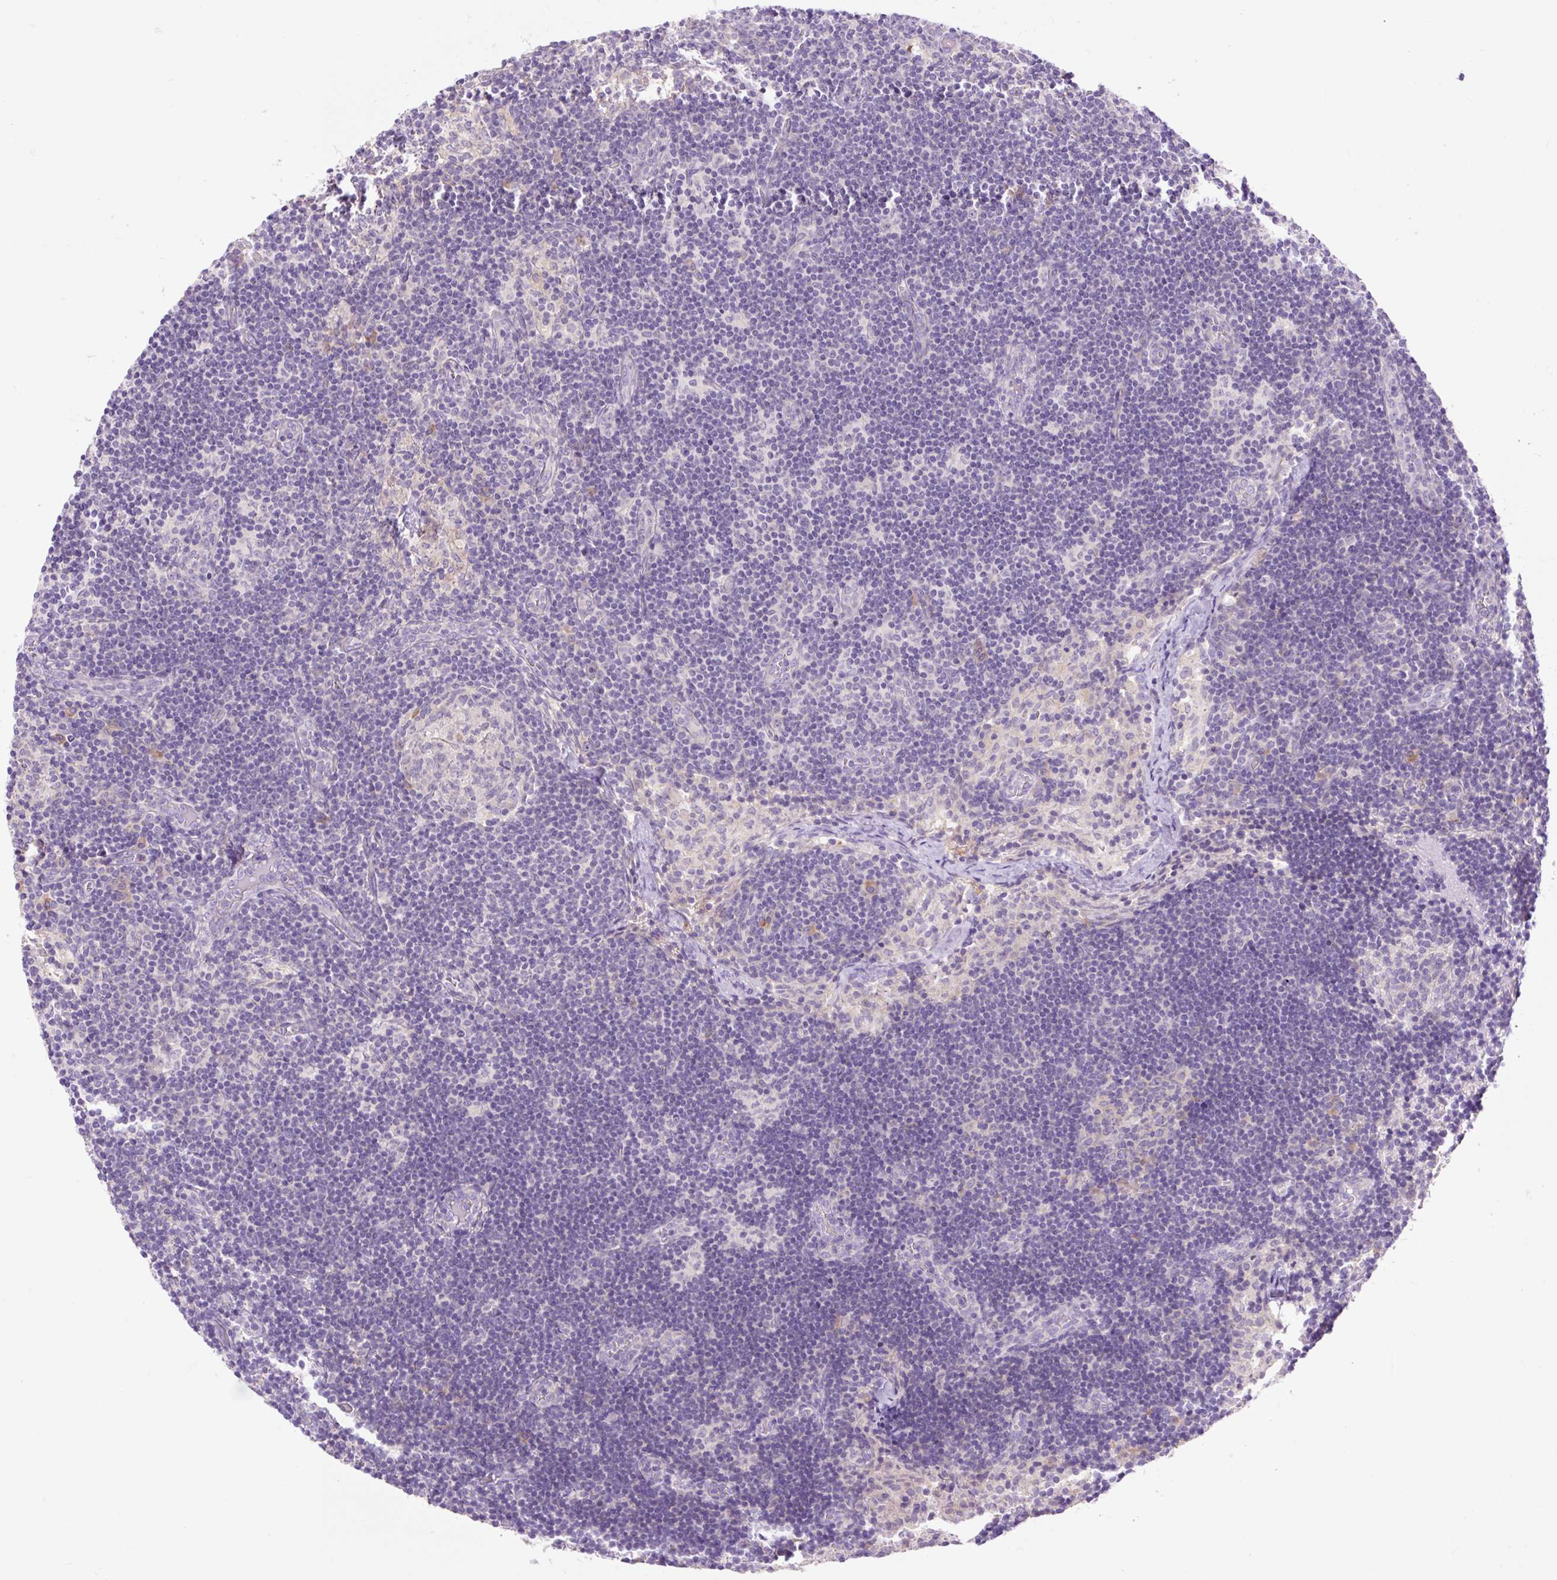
{"staining": {"intensity": "negative", "quantity": "none", "location": "none"}, "tissue": "lymph node", "cell_type": "Germinal center cells", "image_type": "normal", "snomed": [{"axis": "morphology", "description": "Normal tissue, NOS"}, {"axis": "topography", "description": "Lymph node"}], "caption": "An IHC micrograph of benign lymph node is shown. There is no staining in germinal center cells of lymph node.", "gene": "CELF6", "patient": {"sex": "female", "age": 31}}